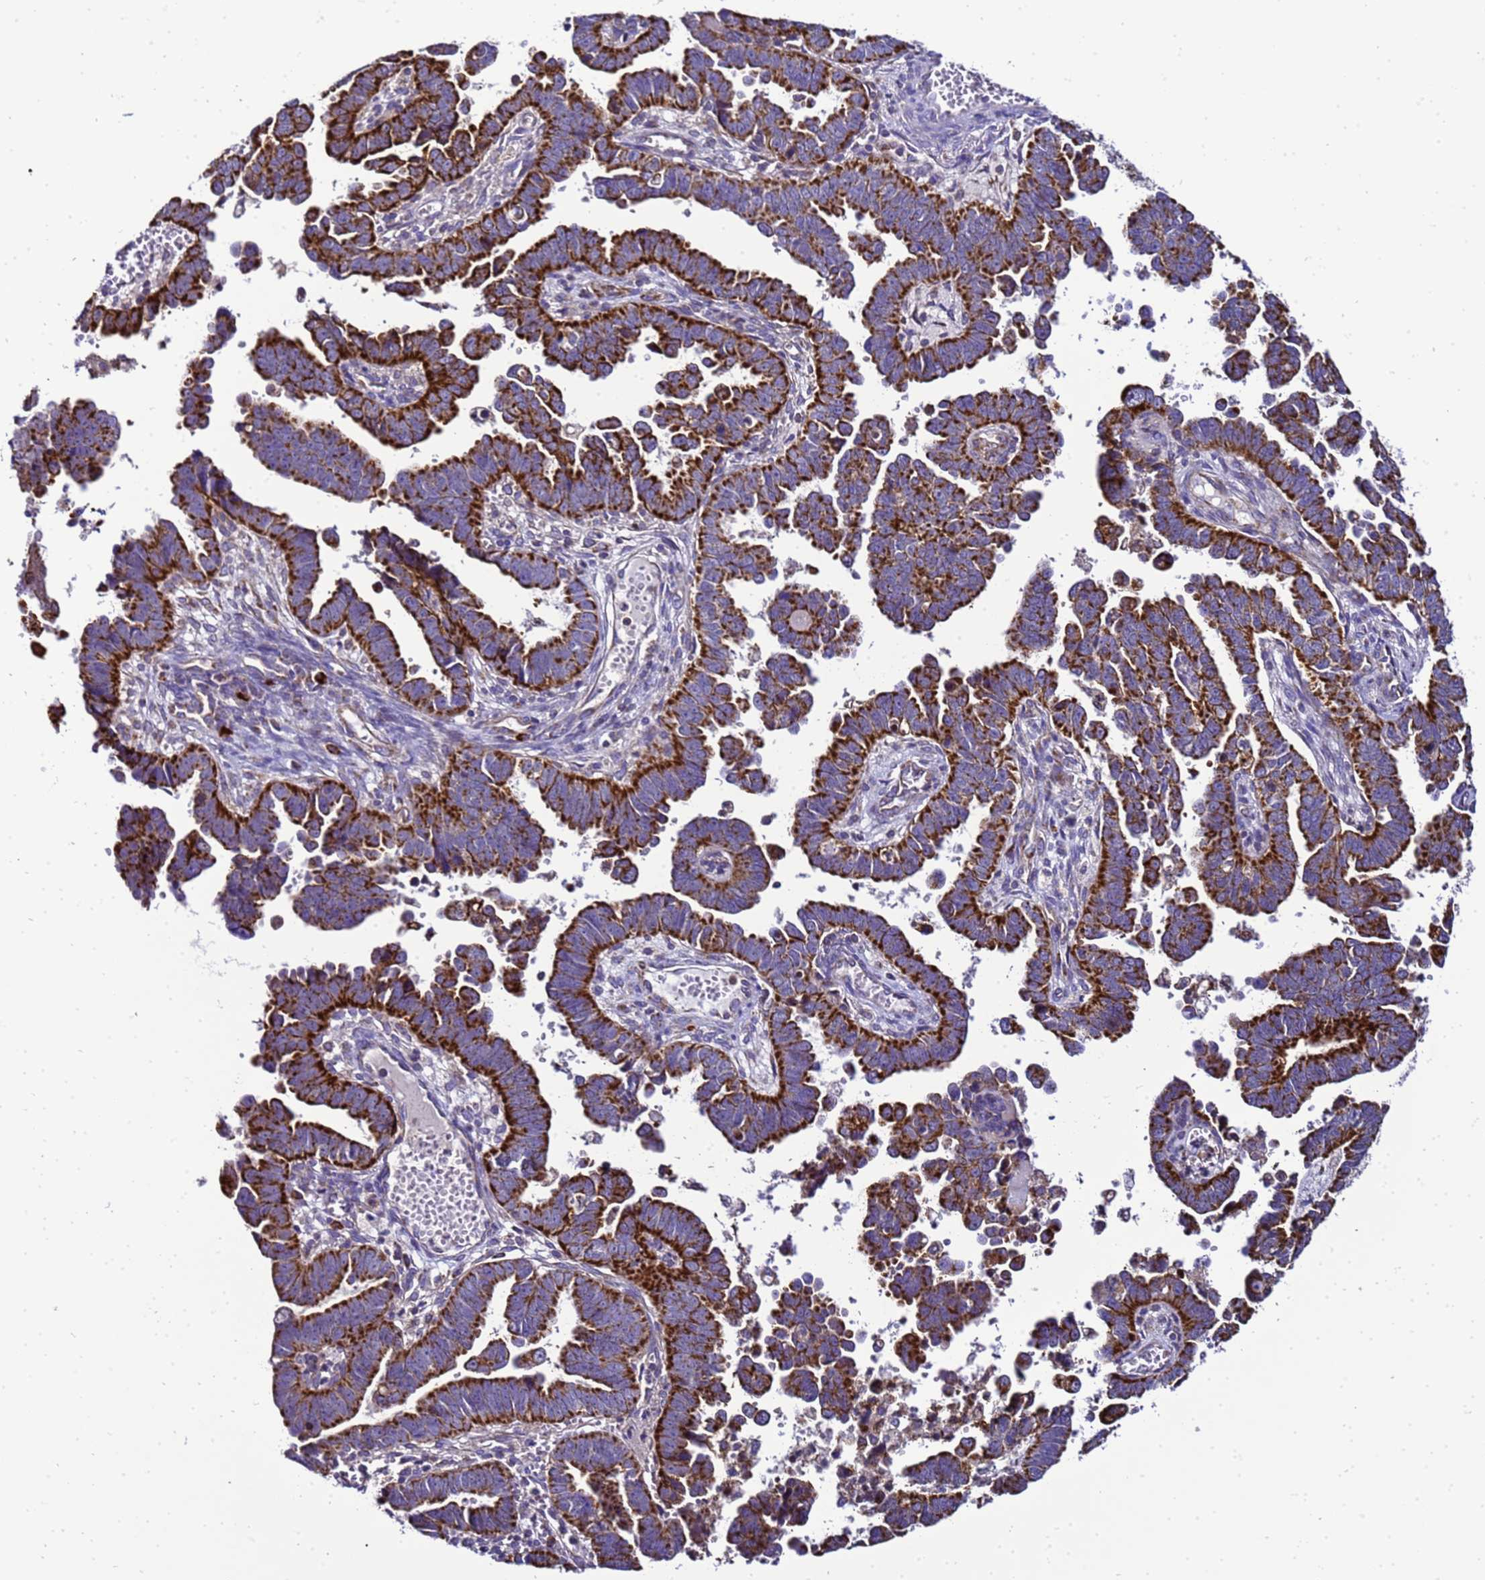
{"staining": {"intensity": "strong", "quantity": ">75%", "location": "cytoplasmic/membranous"}, "tissue": "endometrial cancer", "cell_type": "Tumor cells", "image_type": "cancer", "snomed": [{"axis": "morphology", "description": "Adenocarcinoma, NOS"}, {"axis": "topography", "description": "Endometrium"}], "caption": "High-power microscopy captured an IHC photomicrograph of endometrial adenocarcinoma, revealing strong cytoplasmic/membranous staining in approximately >75% of tumor cells.", "gene": "HIGD2A", "patient": {"sex": "female", "age": 75}}